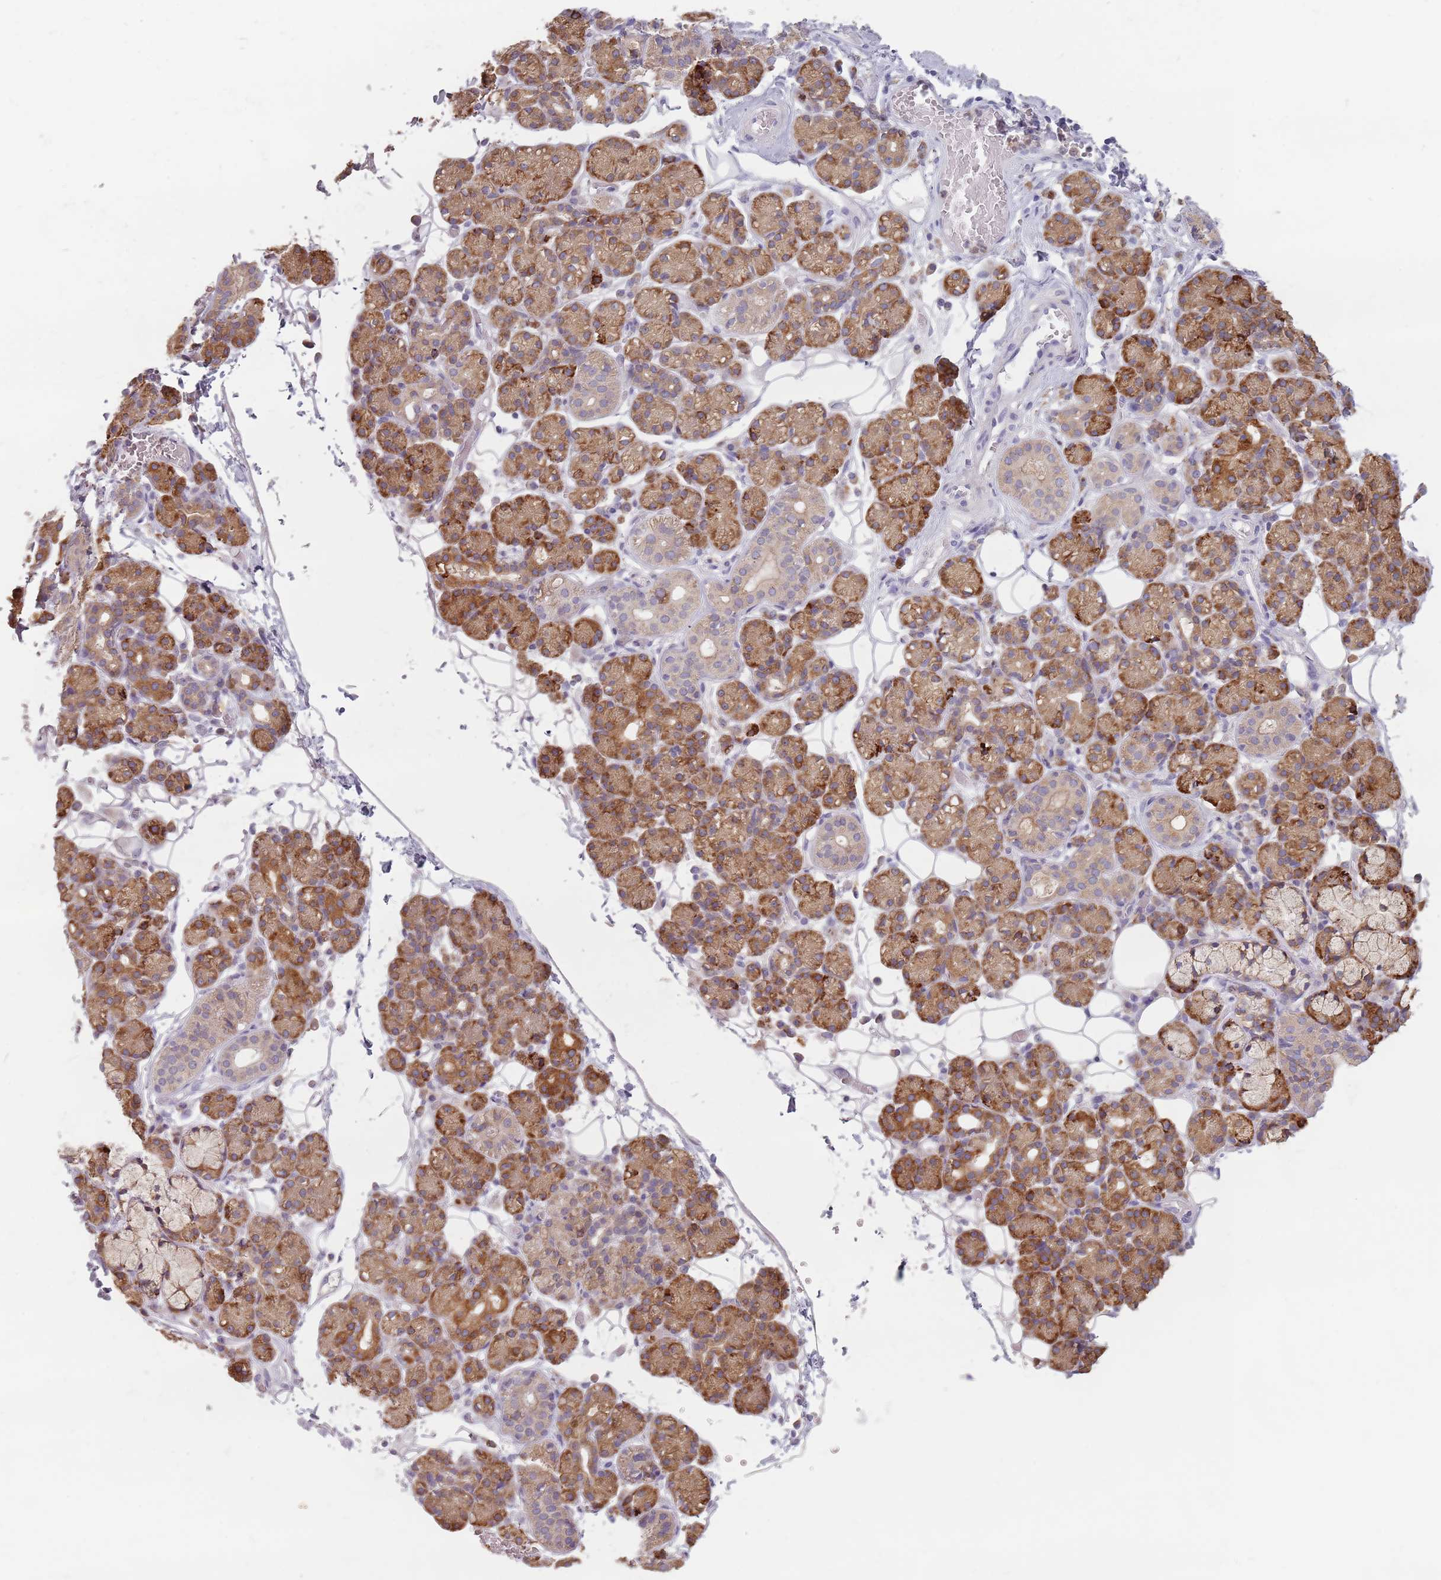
{"staining": {"intensity": "moderate", "quantity": ">75%", "location": "cytoplasmic/membranous"}, "tissue": "salivary gland", "cell_type": "Glandular cells", "image_type": "normal", "snomed": [{"axis": "morphology", "description": "Normal tissue, NOS"}, {"axis": "topography", "description": "Salivary gland"}], "caption": "The immunohistochemical stain labels moderate cytoplasmic/membranous positivity in glandular cells of benign salivary gland.", "gene": "RPS9", "patient": {"sex": "male", "age": 63}}